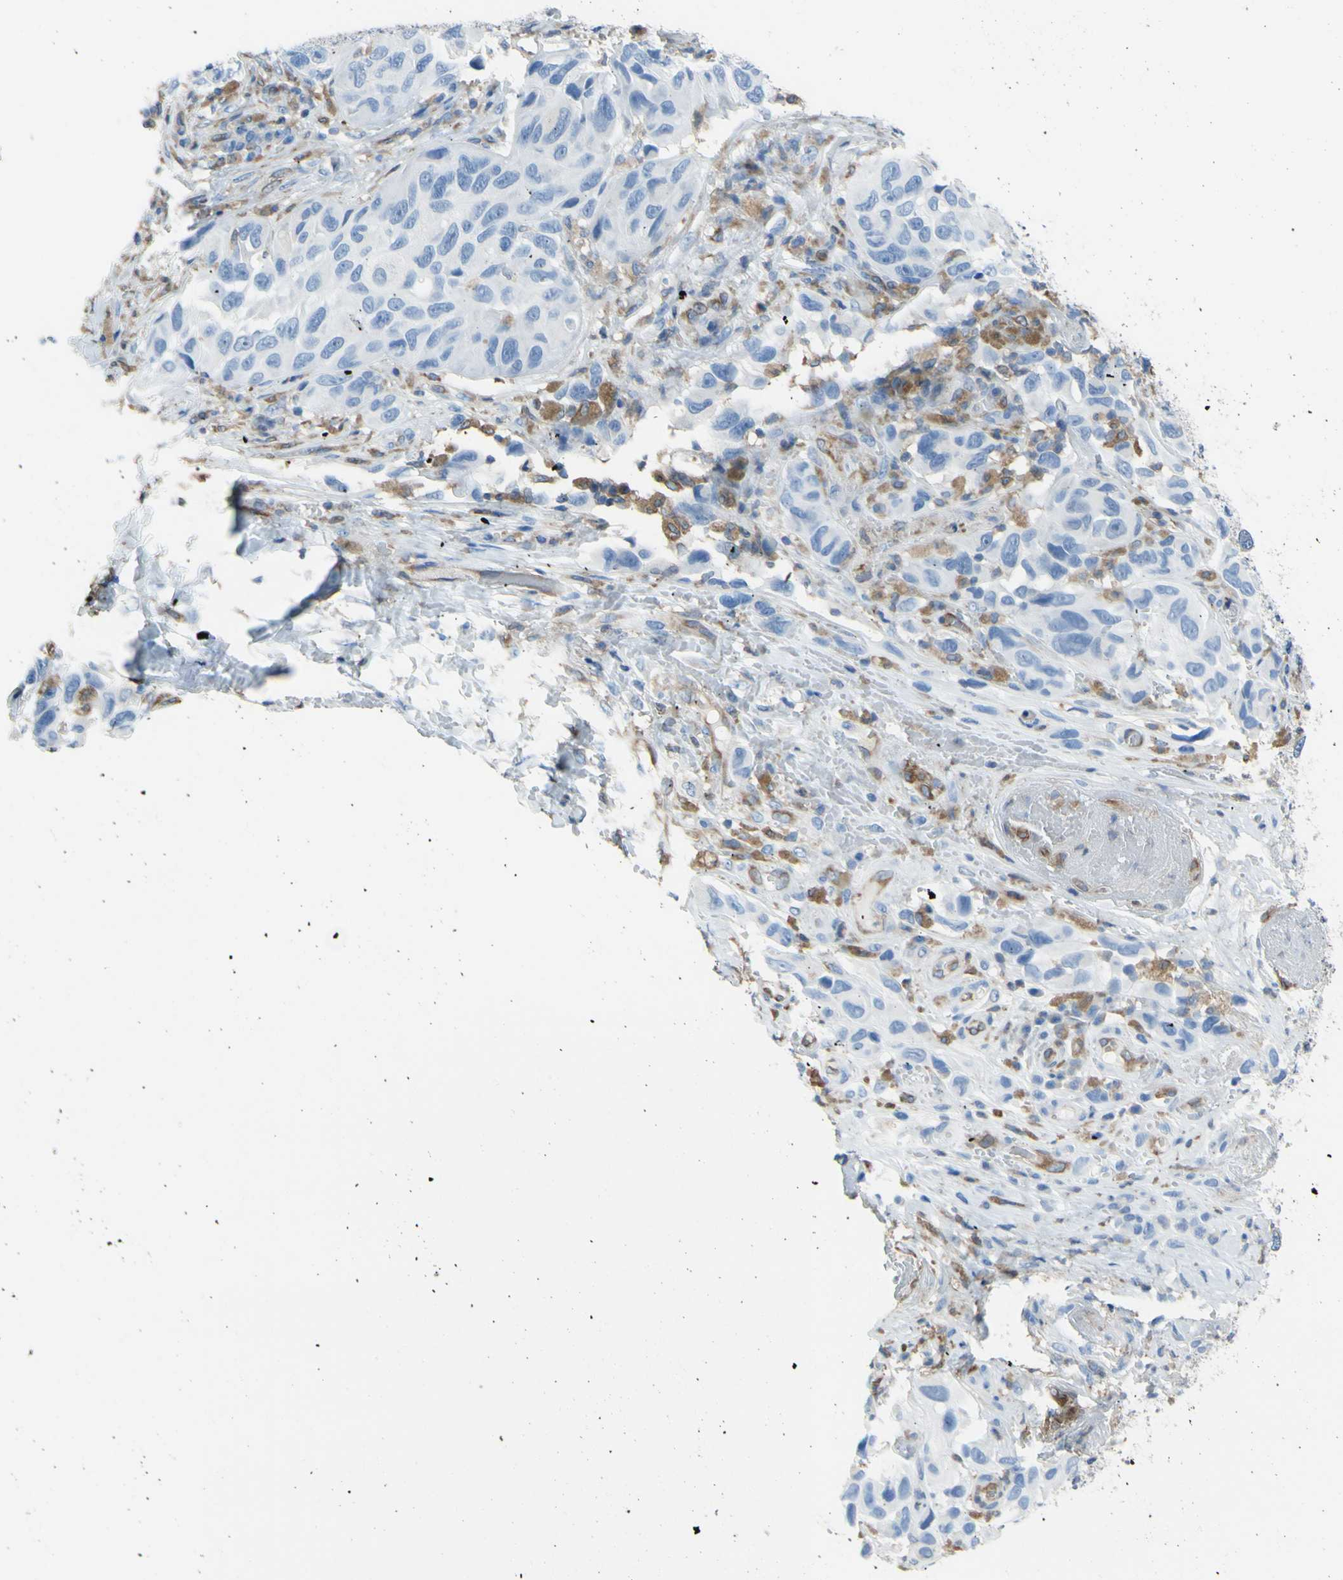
{"staining": {"intensity": "negative", "quantity": "none", "location": "none"}, "tissue": "melanoma", "cell_type": "Tumor cells", "image_type": "cancer", "snomed": [{"axis": "morphology", "description": "Malignant melanoma, NOS"}, {"axis": "topography", "description": "Skin"}], "caption": "This is an IHC micrograph of malignant melanoma. There is no staining in tumor cells.", "gene": "MGST2", "patient": {"sex": "female", "age": 73}}